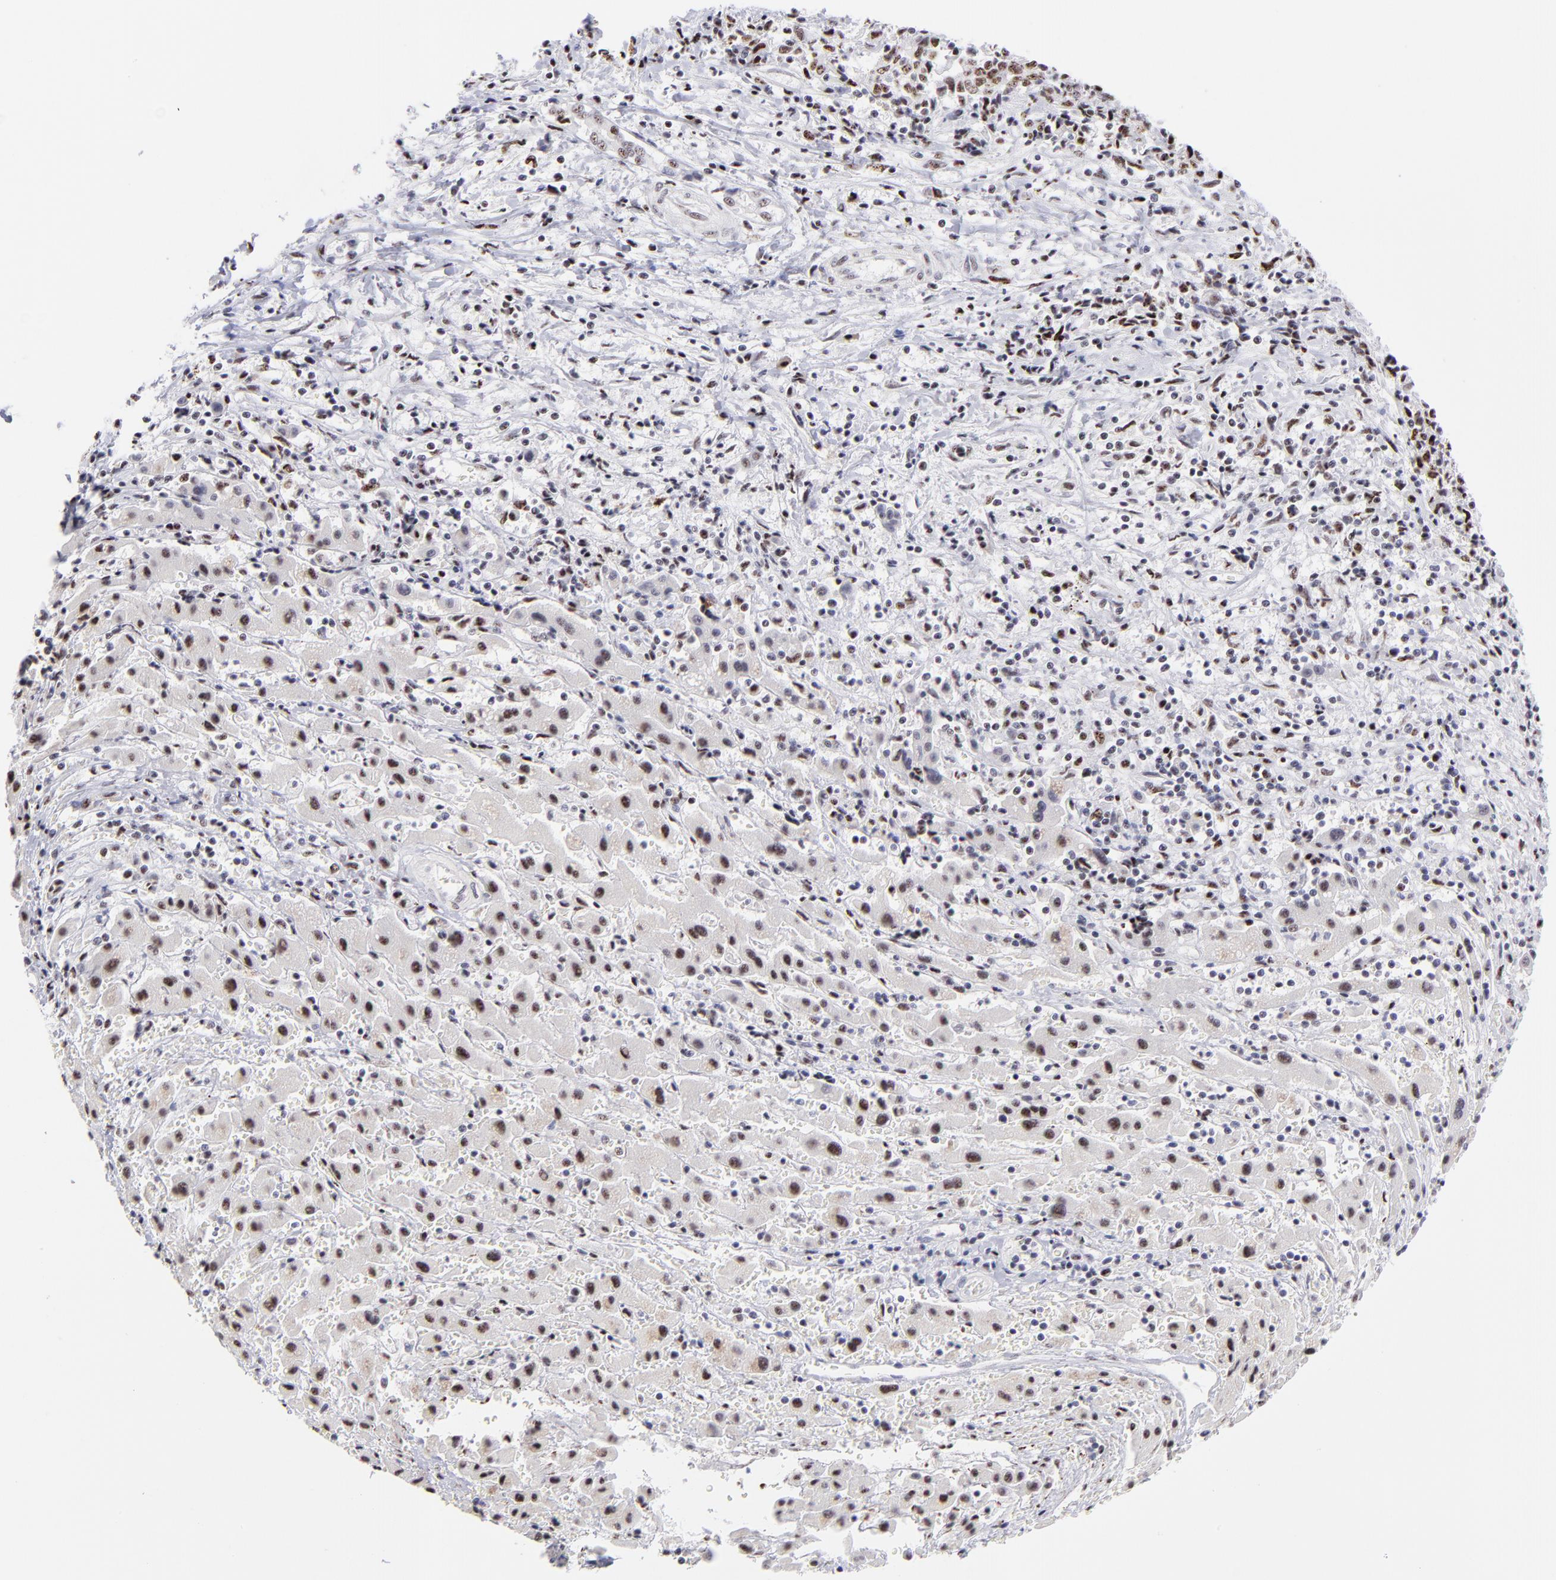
{"staining": {"intensity": "moderate", "quantity": ">75%", "location": "nuclear"}, "tissue": "liver cancer", "cell_type": "Tumor cells", "image_type": "cancer", "snomed": [{"axis": "morphology", "description": "Cholangiocarcinoma"}, {"axis": "topography", "description": "Liver"}], "caption": "A high-resolution histopathology image shows immunohistochemistry (IHC) staining of liver cancer, which demonstrates moderate nuclear positivity in about >75% of tumor cells.", "gene": "CDC25C", "patient": {"sex": "male", "age": 57}}